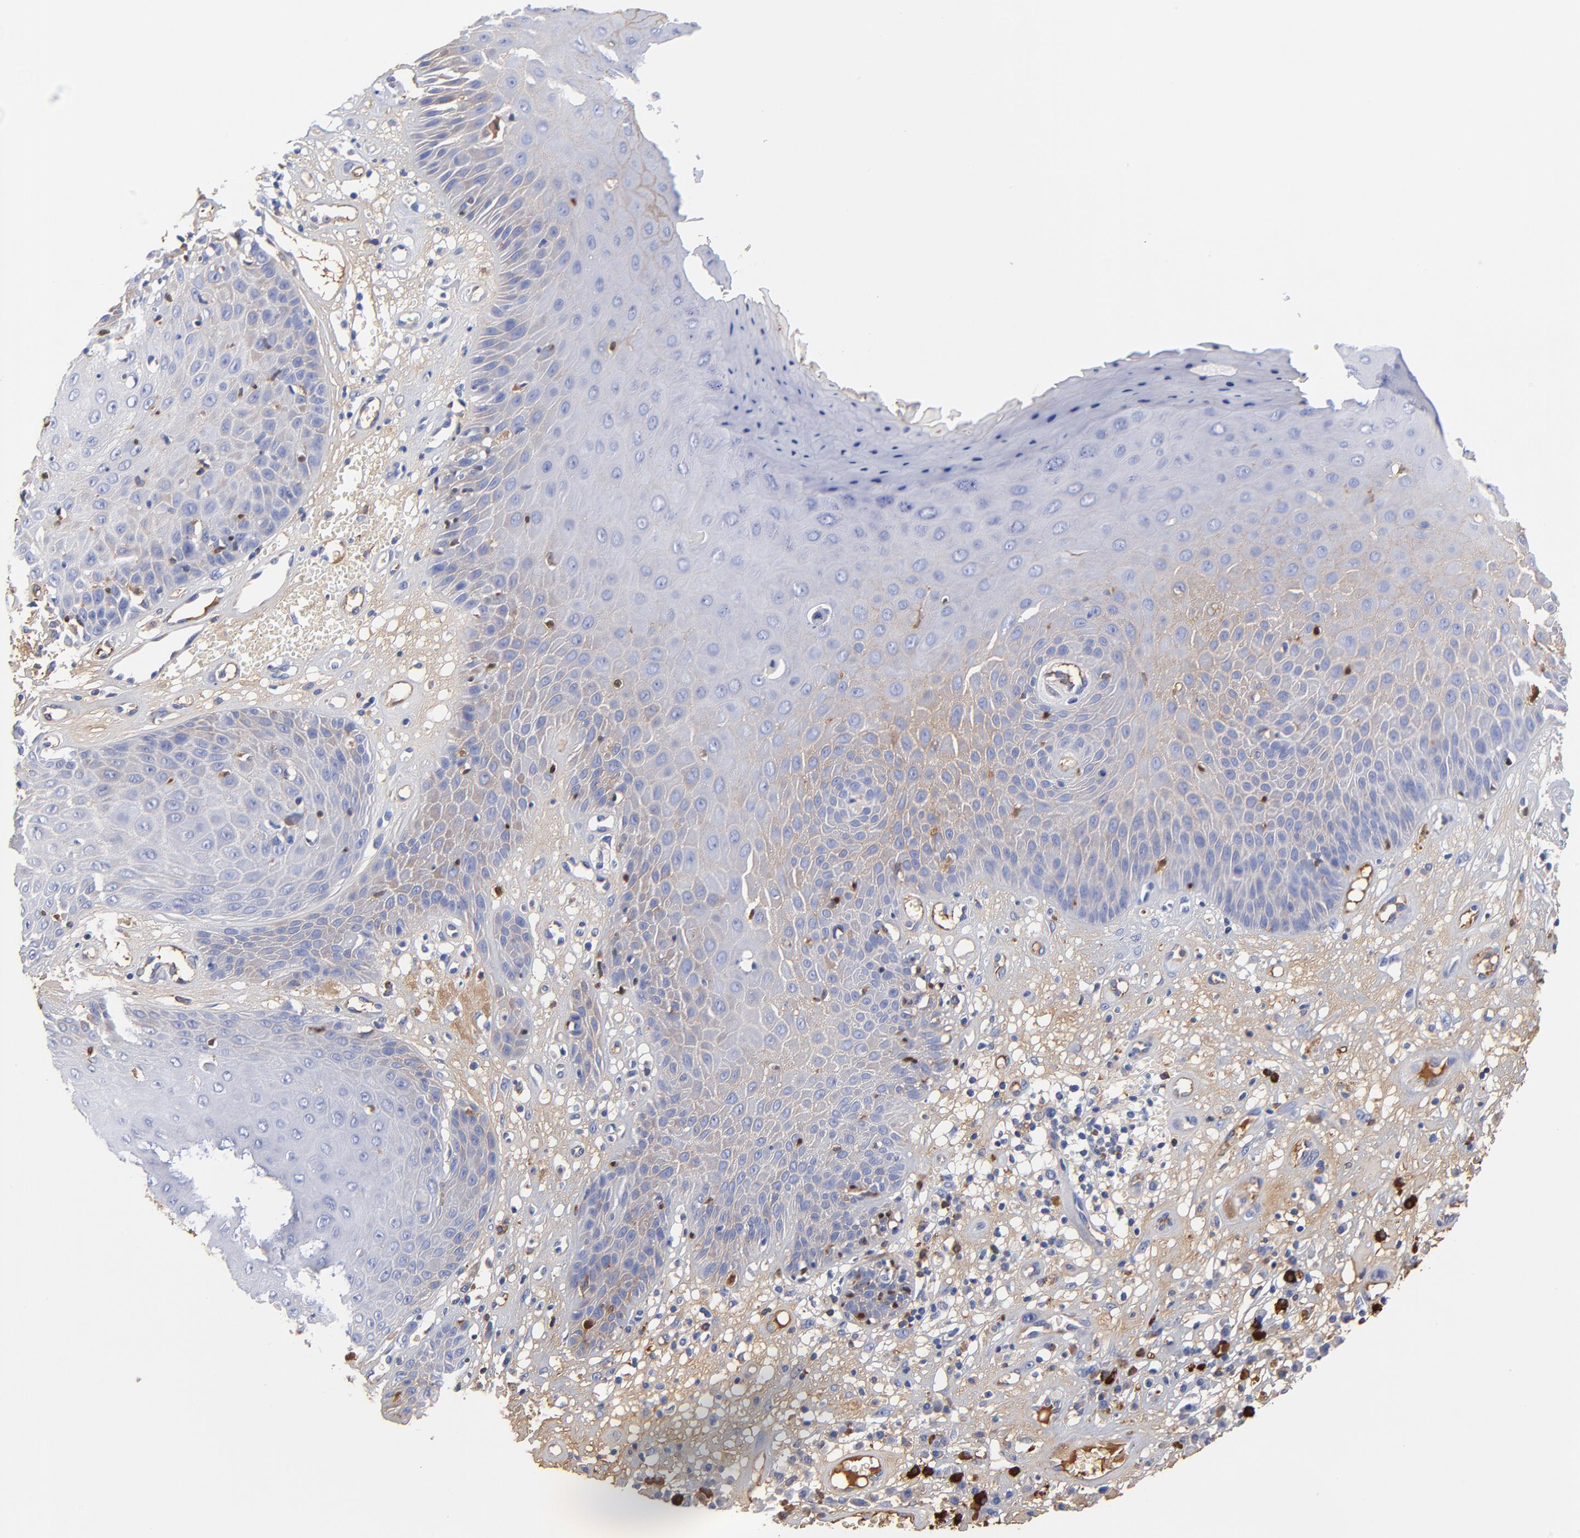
{"staining": {"intensity": "weak", "quantity": "<25%", "location": "cytoplasmic/membranous"}, "tissue": "skin cancer", "cell_type": "Tumor cells", "image_type": "cancer", "snomed": [{"axis": "morphology", "description": "Squamous cell carcinoma, NOS"}, {"axis": "topography", "description": "Skin"}], "caption": "Tumor cells are negative for brown protein staining in squamous cell carcinoma (skin).", "gene": "IGLV3-10", "patient": {"sex": "male", "age": 65}}